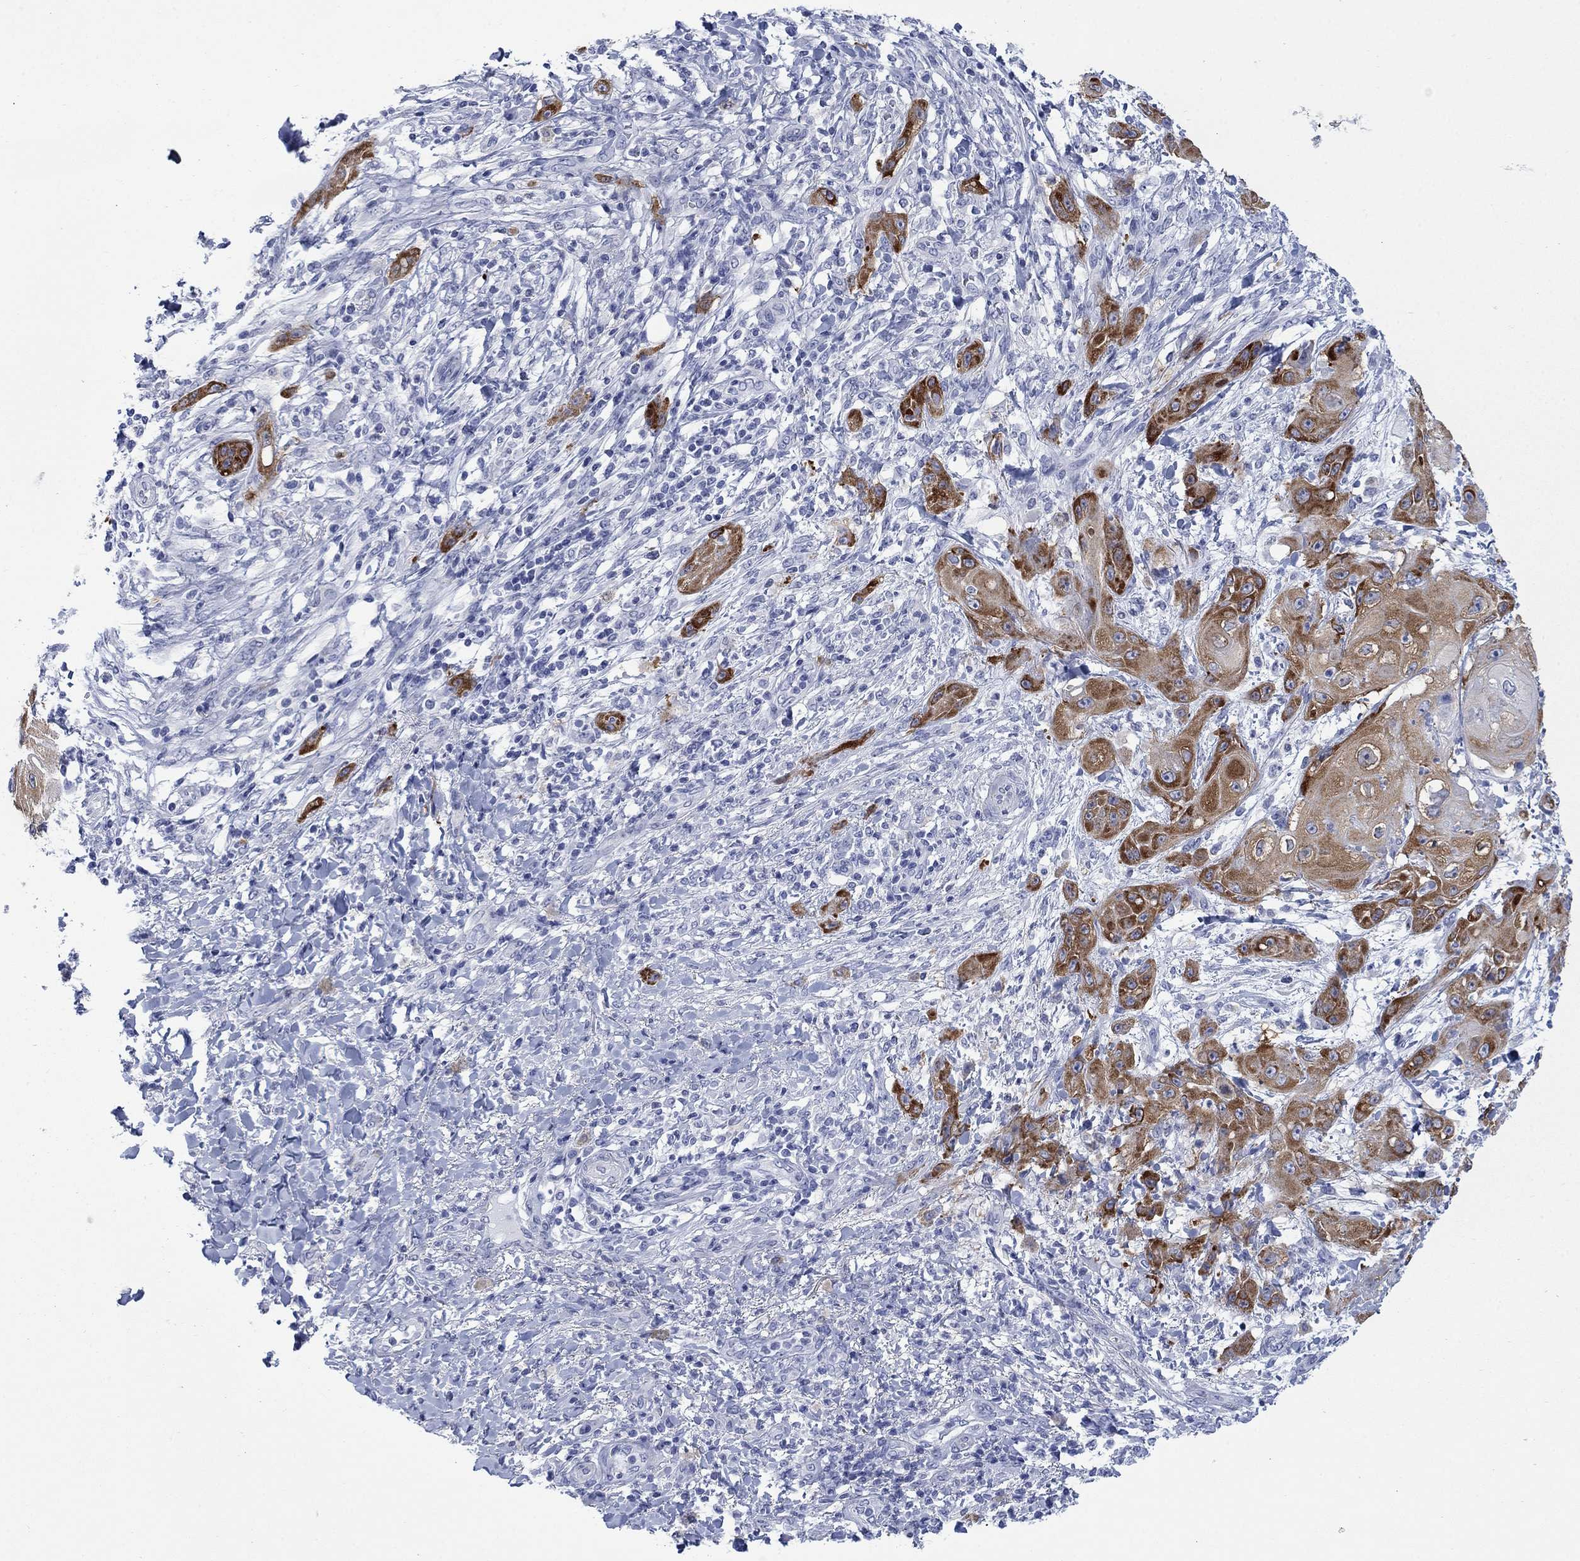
{"staining": {"intensity": "strong", "quantity": "25%-75%", "location": "cytoplasmic/membranous"}, "tissue": "skin cancer", "cell_type": "Tumor cells", "image_type": "cancer", "snomed": [{"axis": "morphology", "description": "Squamous cell carcinoma, NOS"}, {"axis": "topography", "description": "Skin"}], "caption": "A micrograph of skin cancer stained for a protein demonstrates strong cytoplasmic/membranous brown staining in tumor cells.", "gene": "IGF2BP3", "patient": {"sex": "male", "age": 62}}